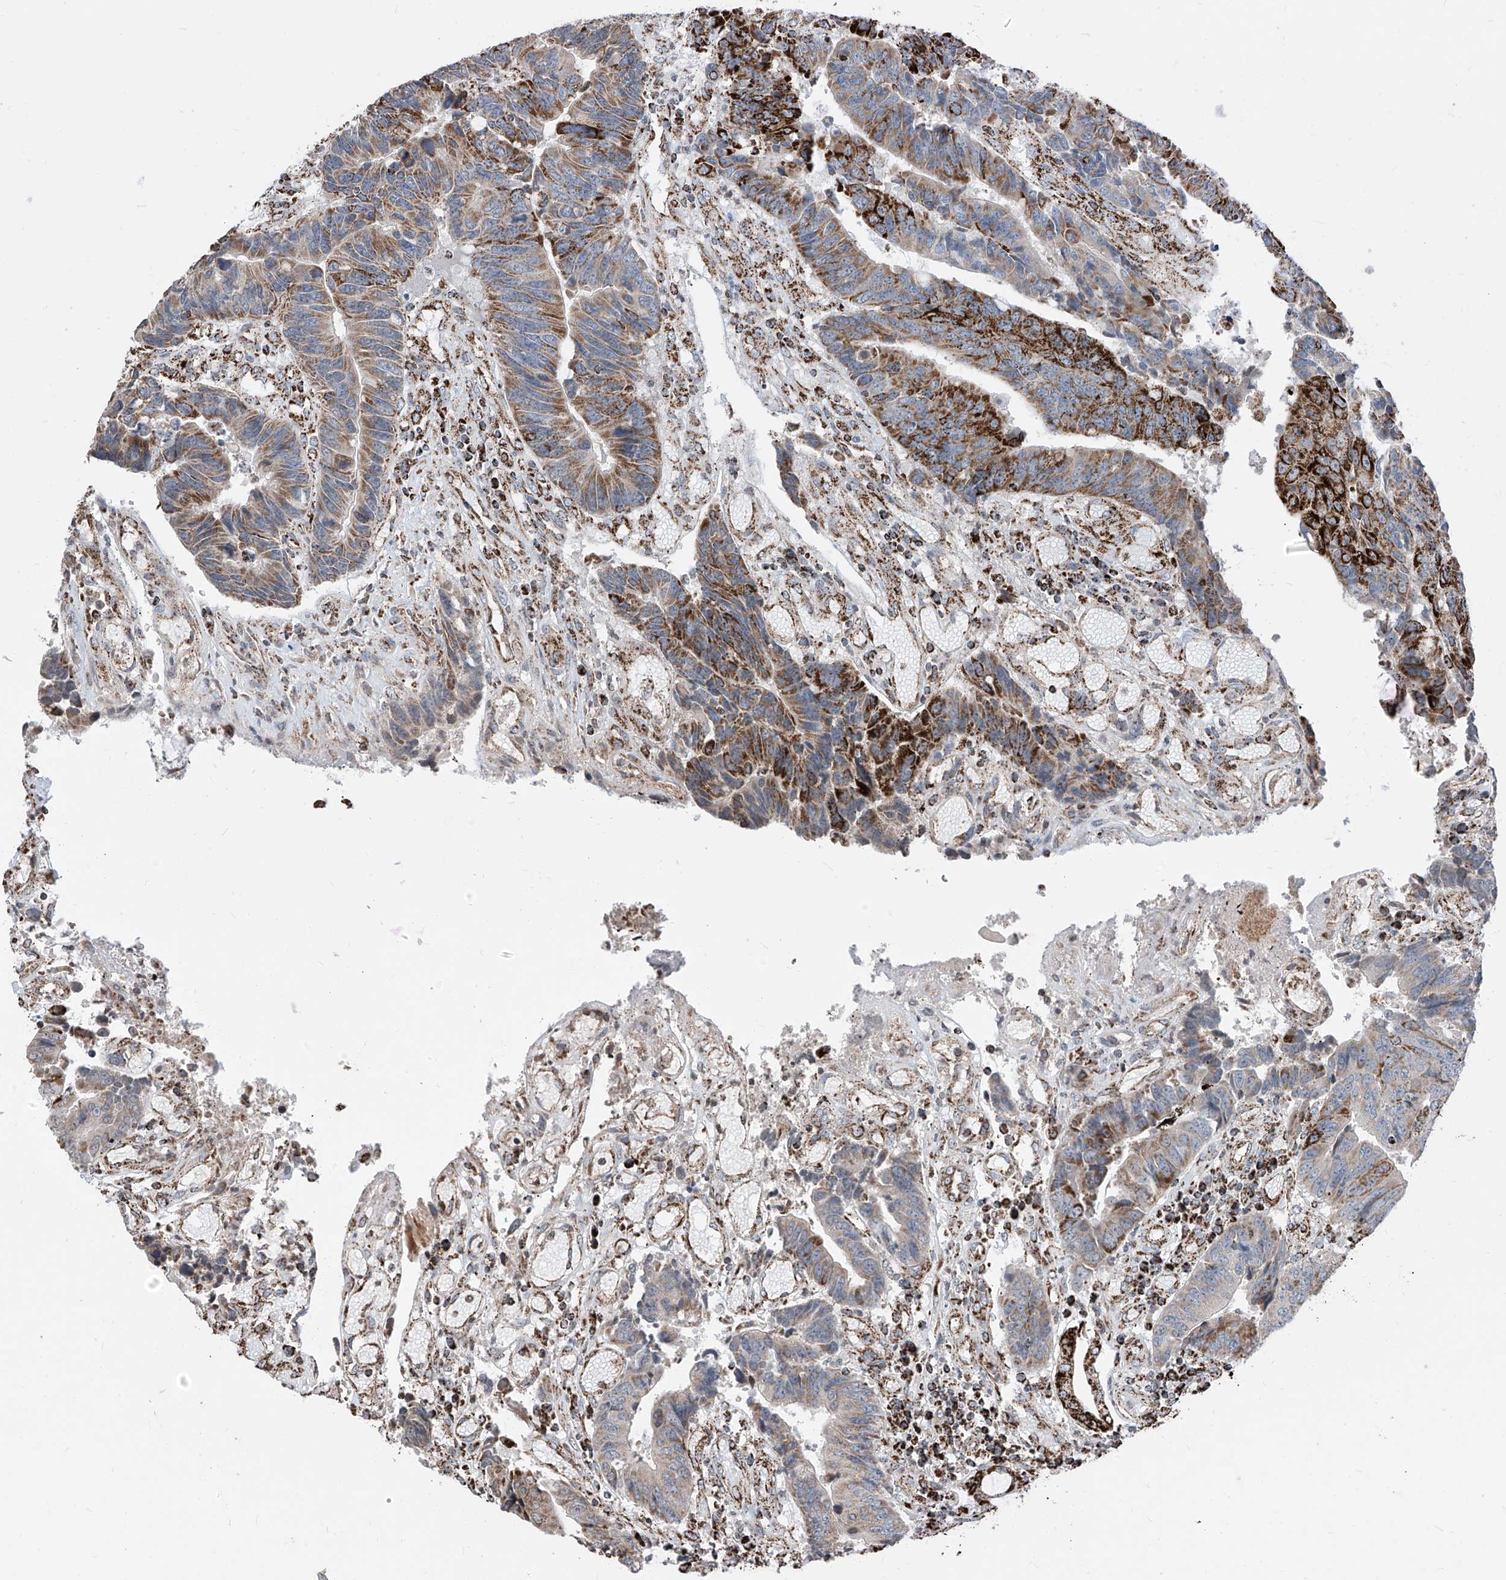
{"staining": {"intensity": "strong", "quantity": "25%-75%", "location": "cytoplasmic/membranous"}, "tissue": "colorectal cancer", "cell_type": "Tumor cells", "image_type": "cancer", "snomed": [{"axis": "morphology", "description": "Adenocarcinoma, NOS"}, {"axis": "topography", "description": "Rectum"}], "caption": "There is high levels of strong cytoplasmic/membranous positivity in tumor cells of adenocarcinoma (colorectal), as demonstrated by immunohistochemical staining (brown color).", "gene": "COX5B", "patient": {"sex": "male", "age": 84}}